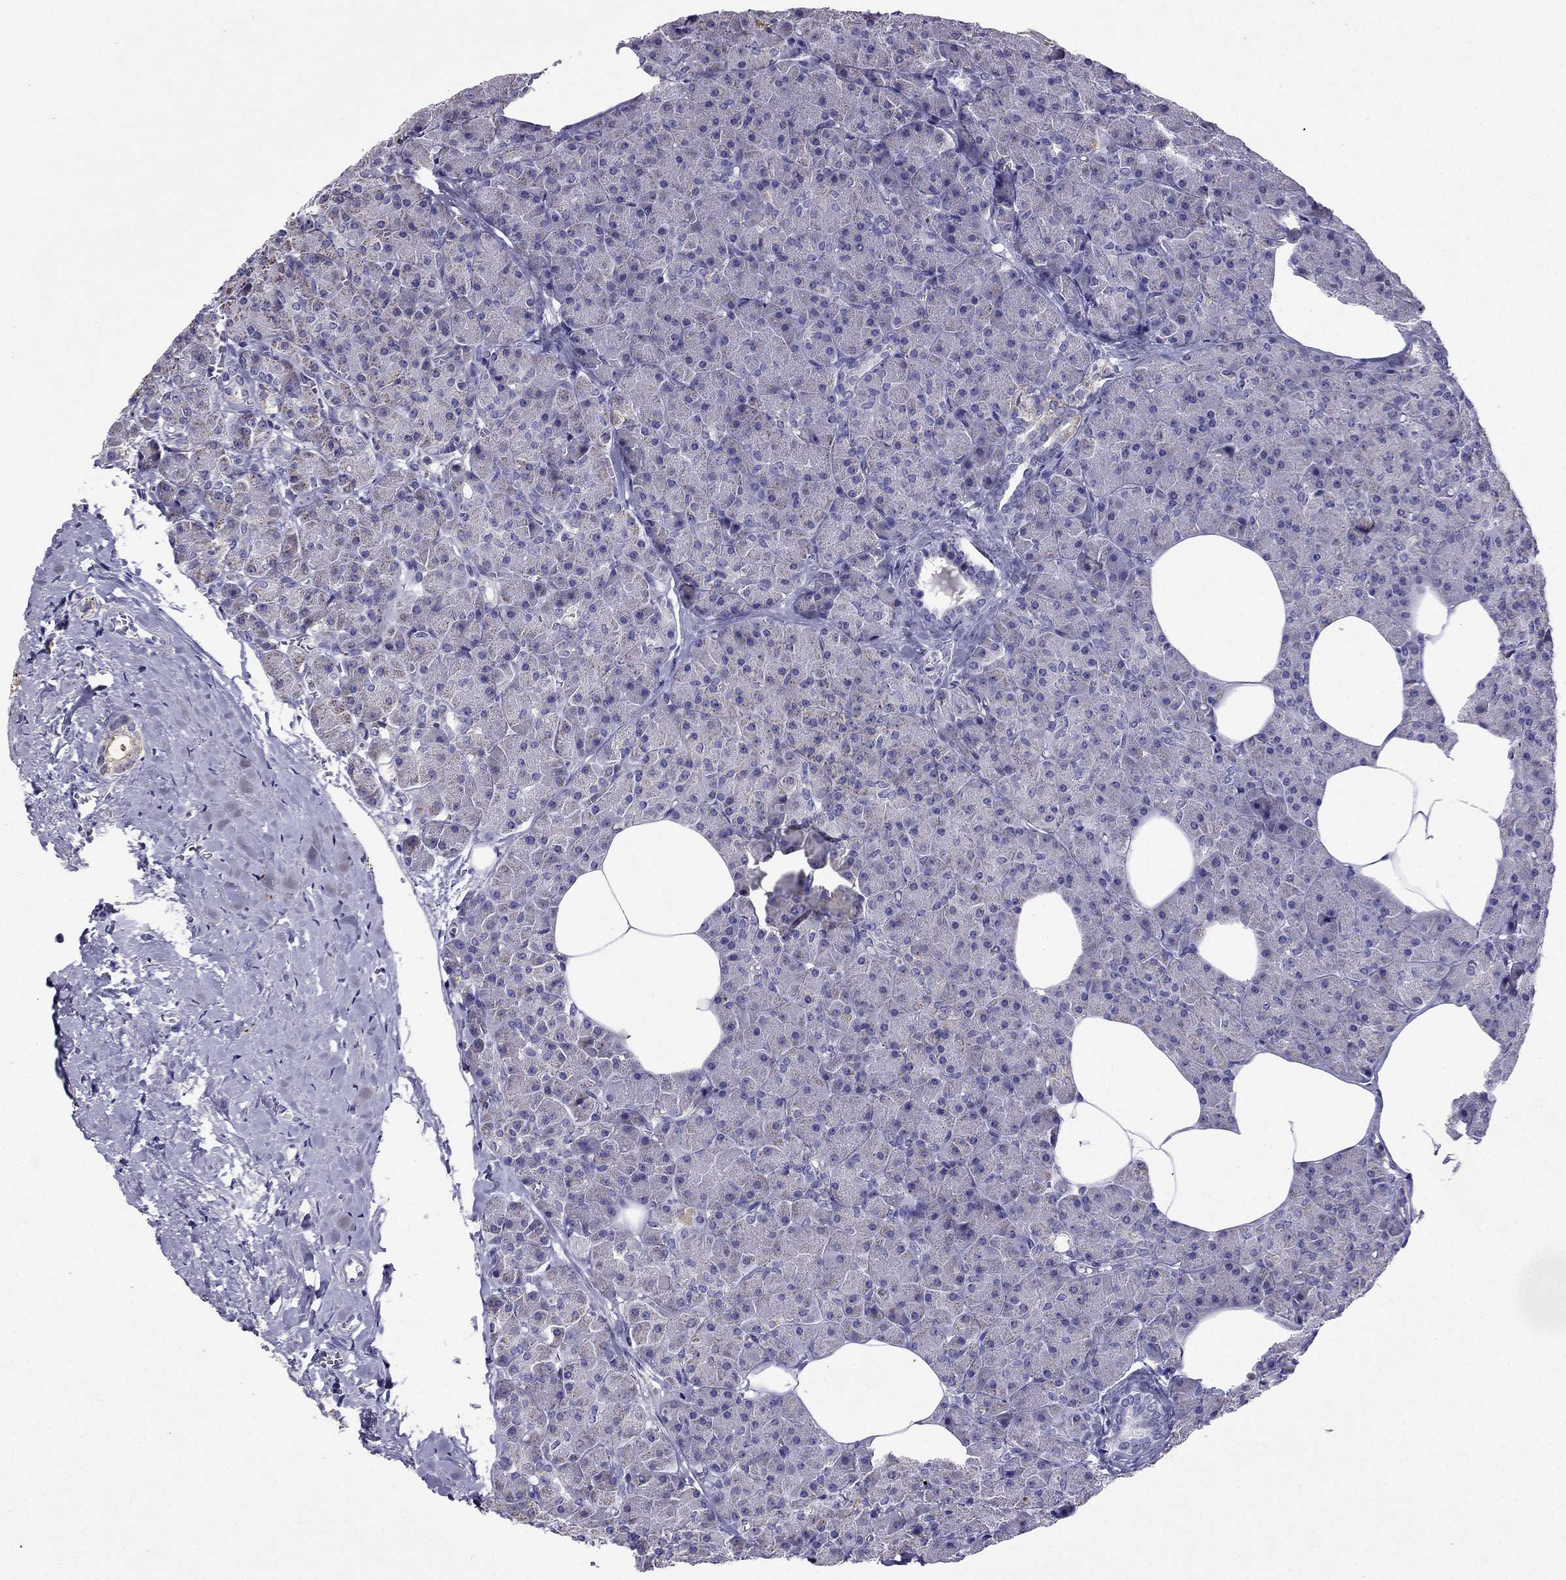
{"staining": {"intensity": "negative", "quantity": "none", "location": "none"}, "tissue": "pancreas", "cell_type": "Exocrine glandular cells", "image_type": "normal", "snomed": [{"axis": "morphology", "description": "Normal tissue, NOS"}, {"axis": "topography", "description": "Pancreas"}], "caption": "An image of pancreas stained for a protein displays no brown staining in exocrine glandular cells.", "gene": "DSC1", "patient": {"sex": "female", "age": 45}}